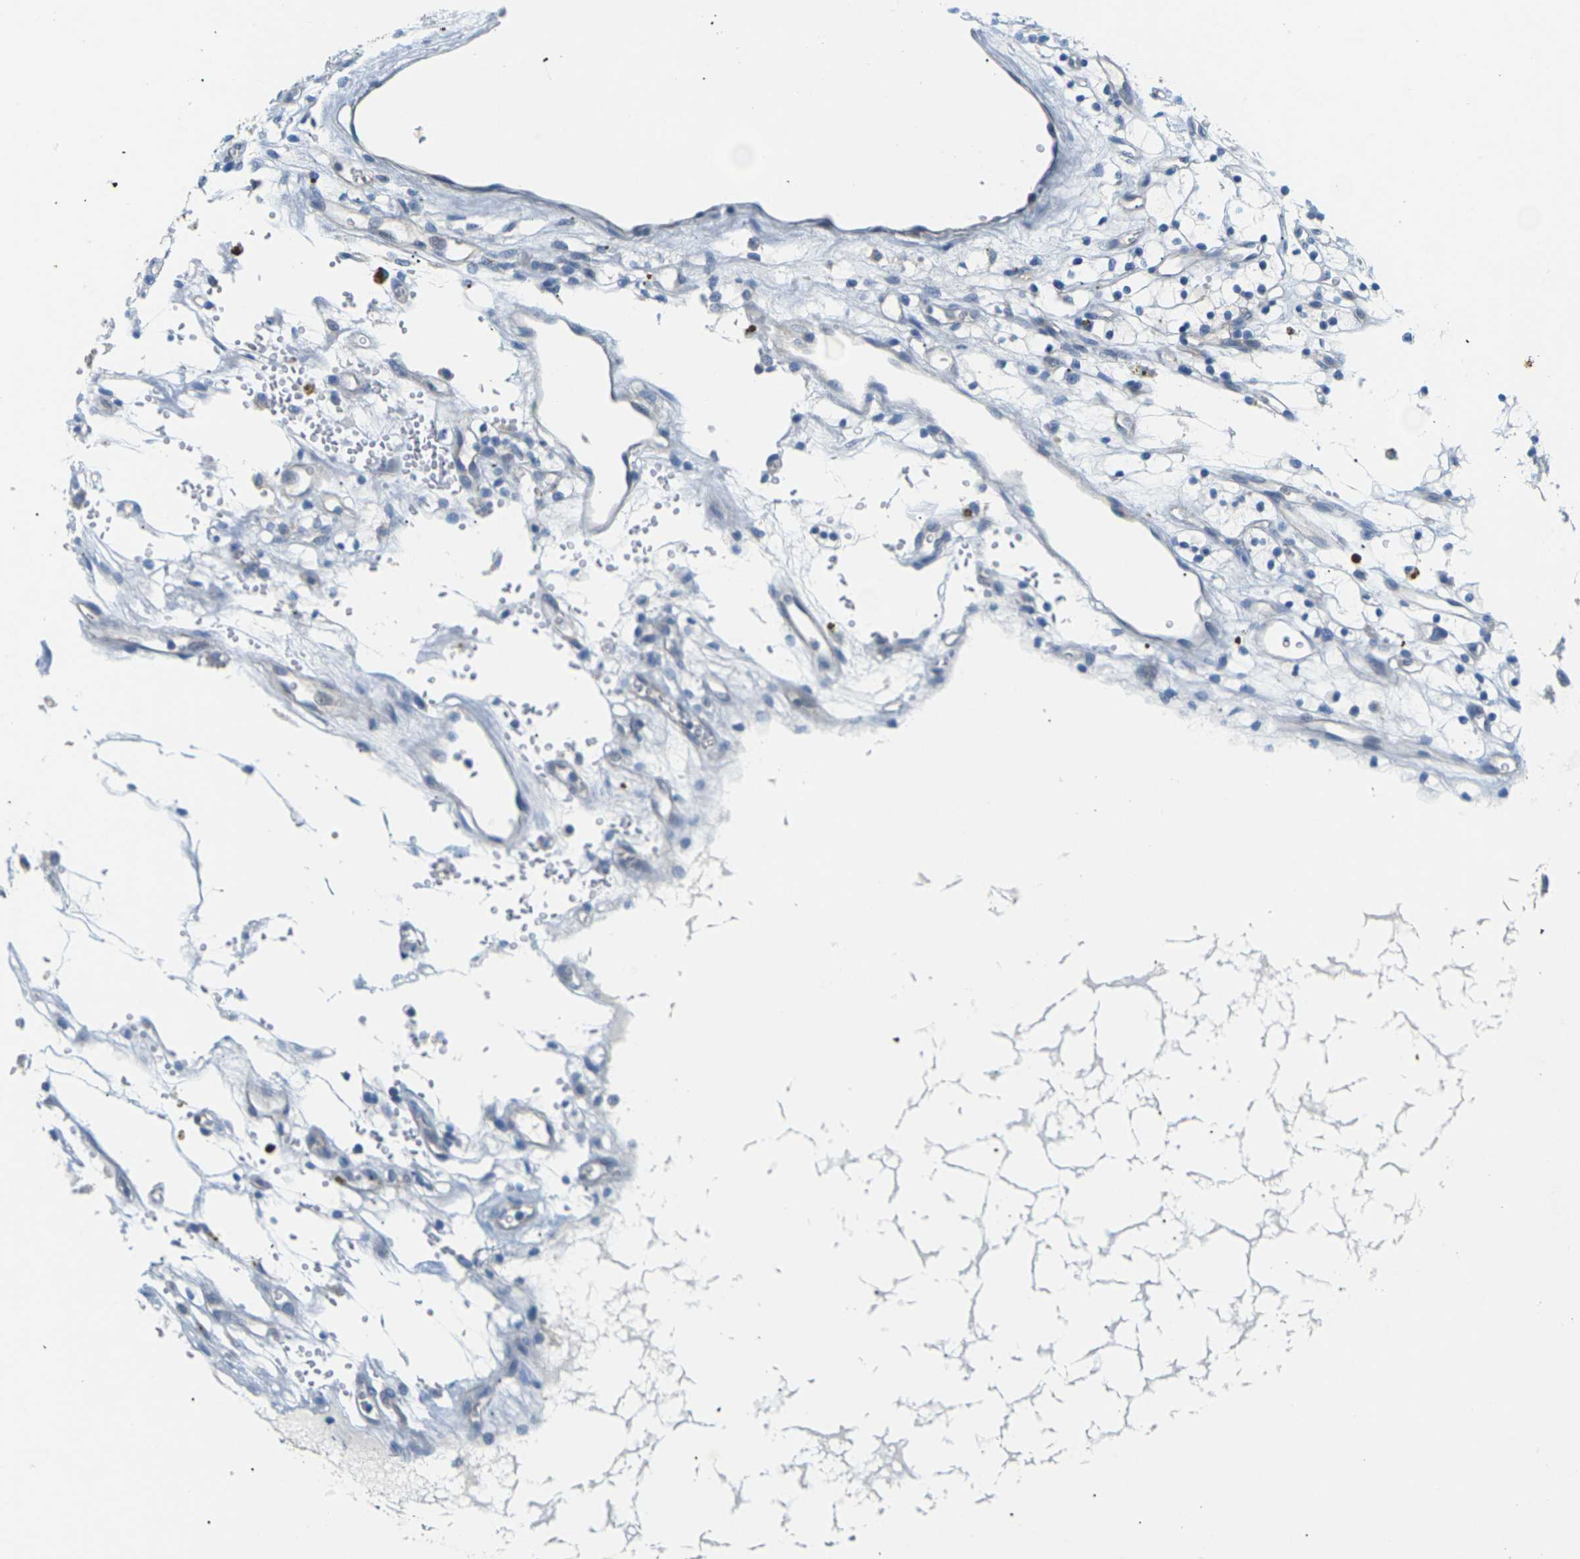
{"staining": {"intensity": "negative", "quantity": "none", "location": "none"}, "tissue": "renal cancer", "cell_type": "Tumor cells", "image_type": "cancer", "snomed": [{"axis": "morphology", "description": "Adenocarcinoma, NOS"}, {"axis": "topography", "description": "Kidney"}], "caption": "Renal cancer (adenocarcinoma) was stained to show a protein in brown. There is no significant expression in tumor cells.", "gene": "ITGA5", "patient": {"sex": "female", "age": 57}}